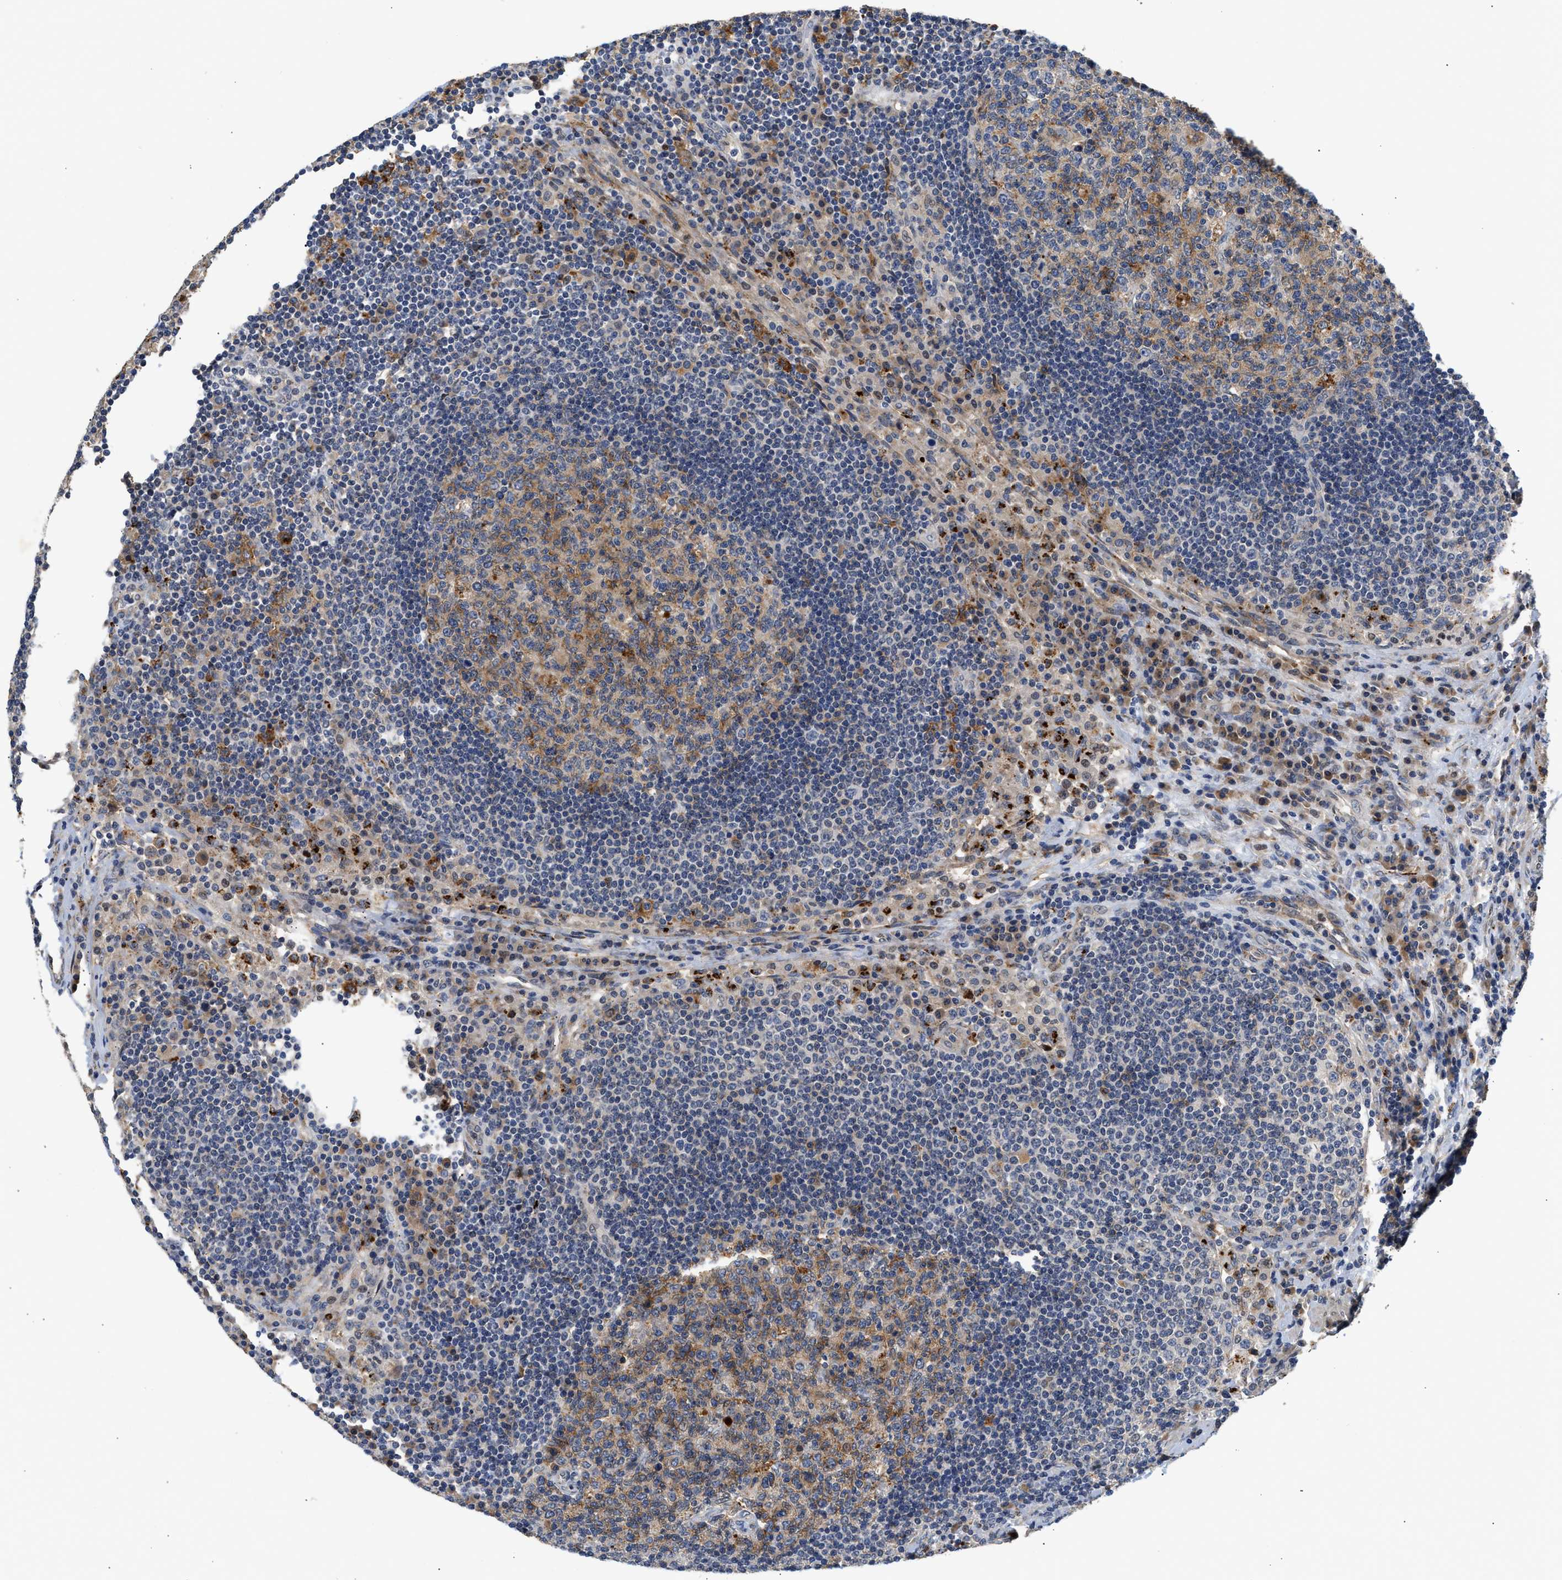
{"staining": {"intensity": "moderate", "quantity": ">75%", "location": "cytoplasmic/membranous"}, "tissue": "lymph node", "cell_type": "Germinal center cells", "image_type": "normal", "snomed": [{"axis": "morphology", "description": "Normal tissue, NOS"}, {"axis": "topography", "description": "Lymph node"}], "caption": "Immunohistochemistry histopathology image of unremarkable lymph node stained for a protein (brown), which displays medium levels of moderate cytoplasmic/membranous positivity in about >75% of germinal center cells.", "gene": "PPM1L", "patient": {"sex": "female", "age": 53}}